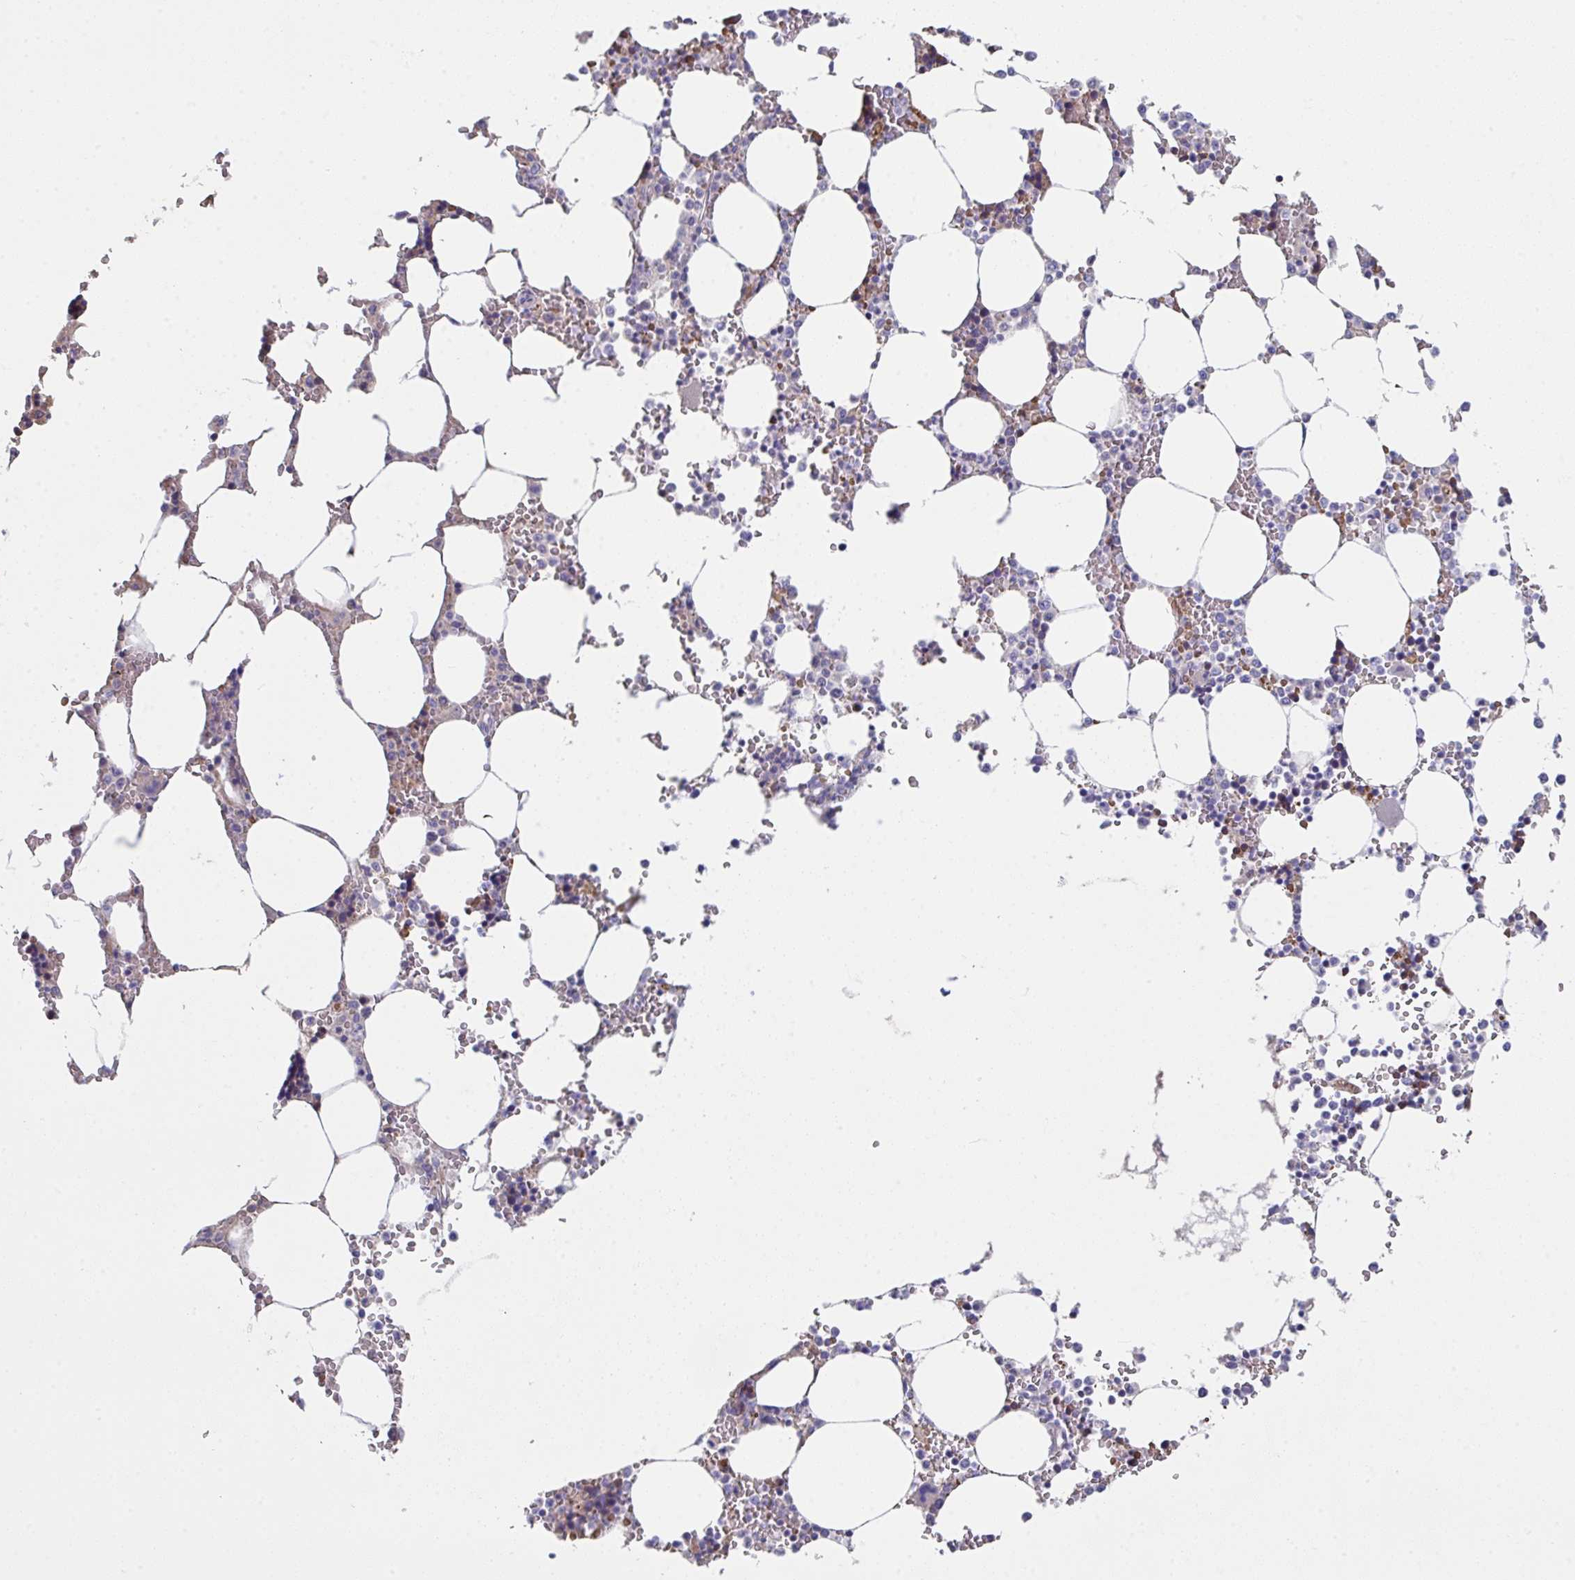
{"staining": {"intensity": "moderate", "quantity": "25%-75%", "location": "cytoplasmic/membranous"}, "tissue": "bone marrow", "cell_type": "Hematopoietic cells", "image_type": "normal", "snomed": [{"axis": "morphology", "description": "Normal tissue, NOS"}, {"axis": "topography", "description": "Bone marrow"}], "caption": "The photomicrograph shows immunohistochemical staining of unremarkable bone marrow. There is moderate cytoplasmic/membranous staining is seen in approximately 25%-75% of hematopoietic cells. The staining was performed using DAB to visualize the protein expression in brown, while the nuclei were stained in blue with hematoxylin (Magnification: 20x).", "gene": "TFAP2C", "patient": {"sex": "male", "age": 64}}